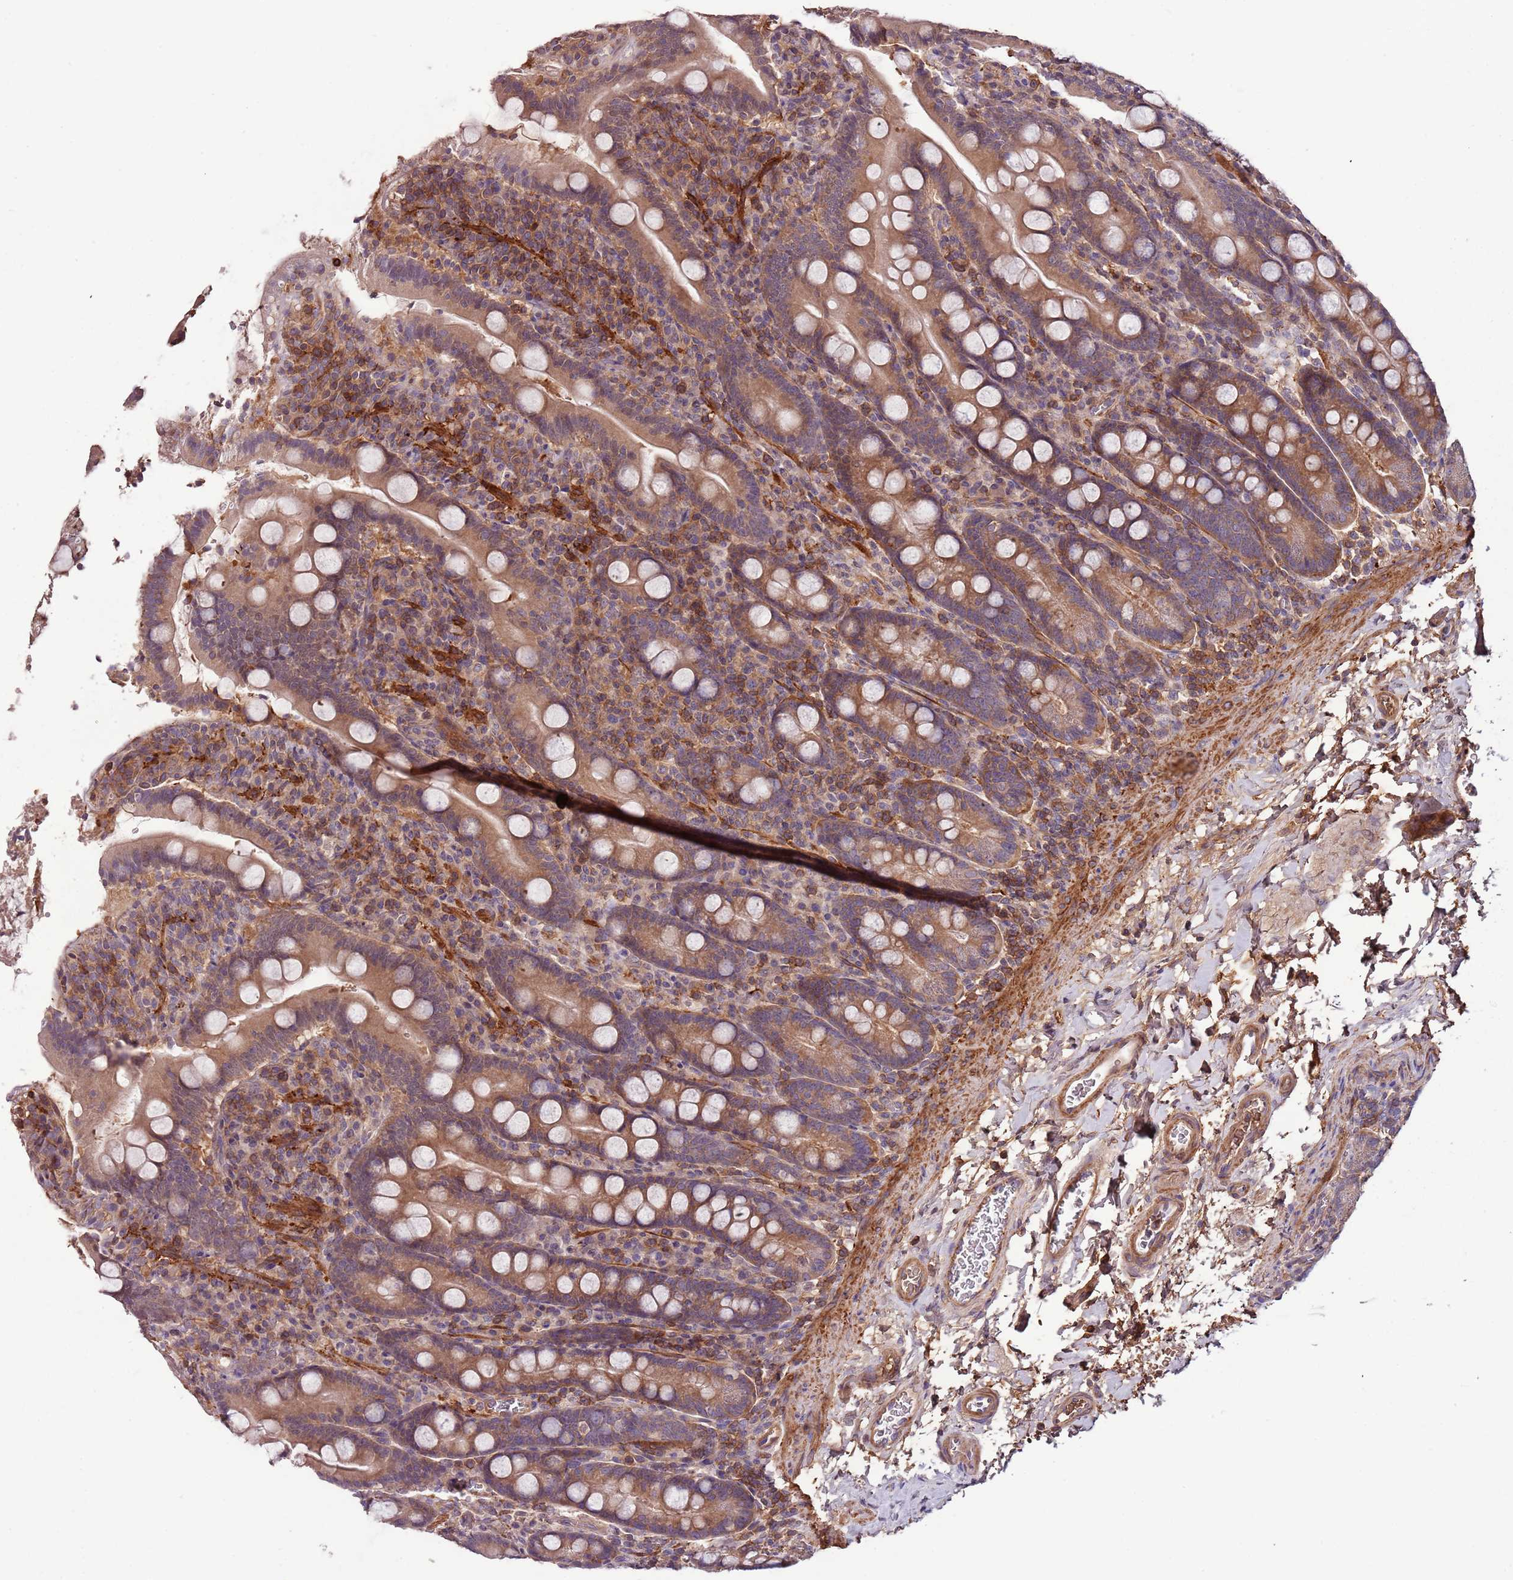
{"staining": {"intensity": "moderate", "quantity": ">75%", "location": "cytoplasmic/membranous"}, "tissue": "duodenum", "cell_type": "Glandular cells", "image_type": "normal", "snomed": [{"axis": "morphology", "description": "Normal tissue, NOS"}, {"axis": "topography", "description": "Duodenum"}], "caption": "Protein staining shows moderate cytoplasmic/membranous positivity in approximately >75% of glandular cells in unremarkable duodenum.", "gene": "DENR", "patient": {"sex": "male", "age": 35}}